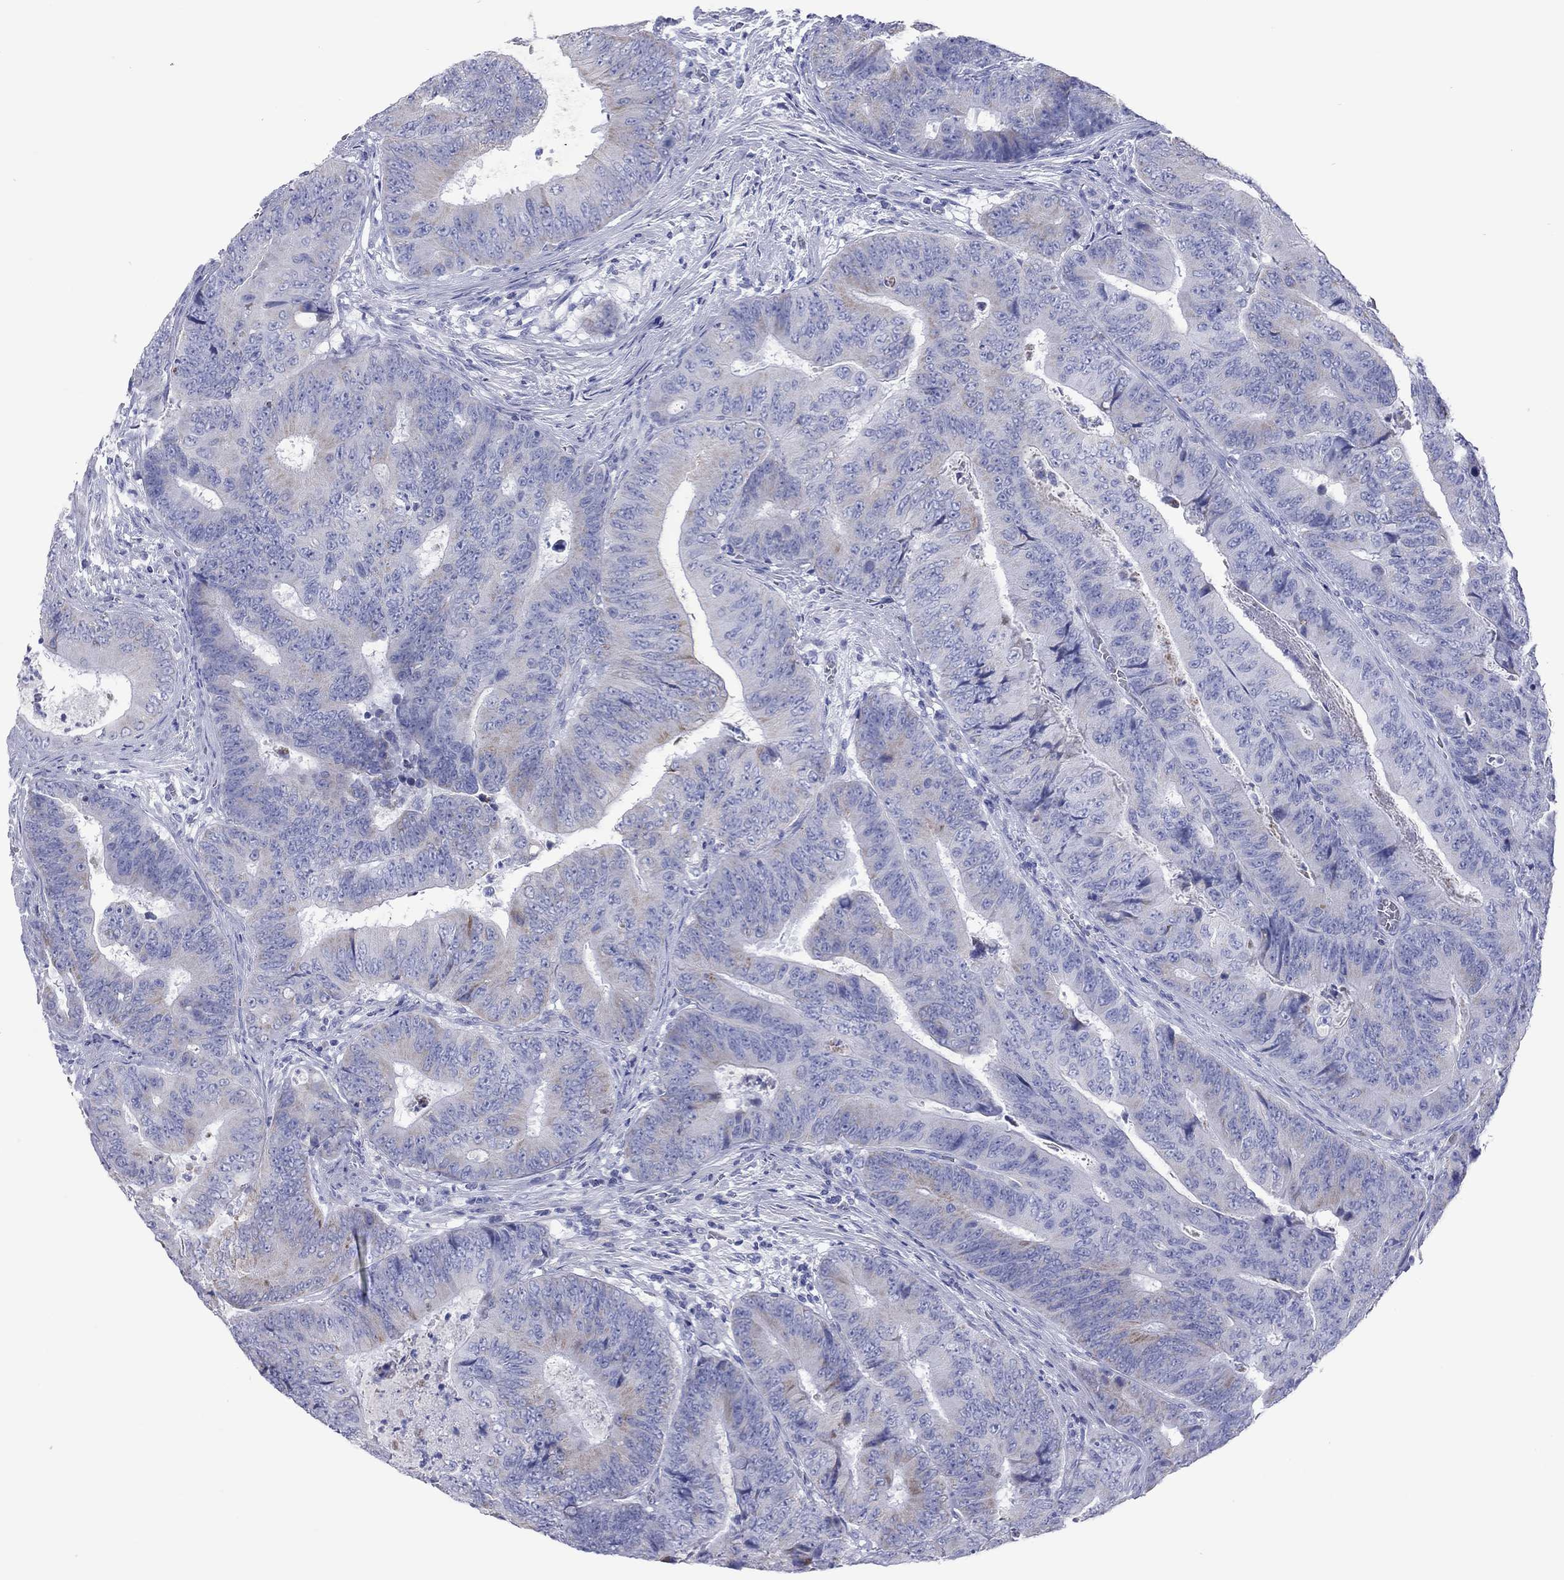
{"staining": {"intensity": "moderate", "quantity": "<25%", "location": "cytoplasmic/membranous"}, "tissue": "colorectal cancer", "cell_type": "Tumor cells", "image_type": "cancer", "snomed": [{"axis": "morphology", "description": "Adenocarcinoma, NOS"}, {"axis": "topography", "description": "Colon"}], "caption": "Colorectal adenocarcinoma stained with DAB immunohistochemistry shows low levels of moderate cytoplasmic/membranous staining in approximately <25% of tumor cells. The staining is performed using DAB (3,3'-diaminobenzidine) brown chromogen to label protein expression. The nuclei are counter-stained blue using hematoxylin.", "gene": "VSIG10", "patient": {"sex": "female", "age": 48}}